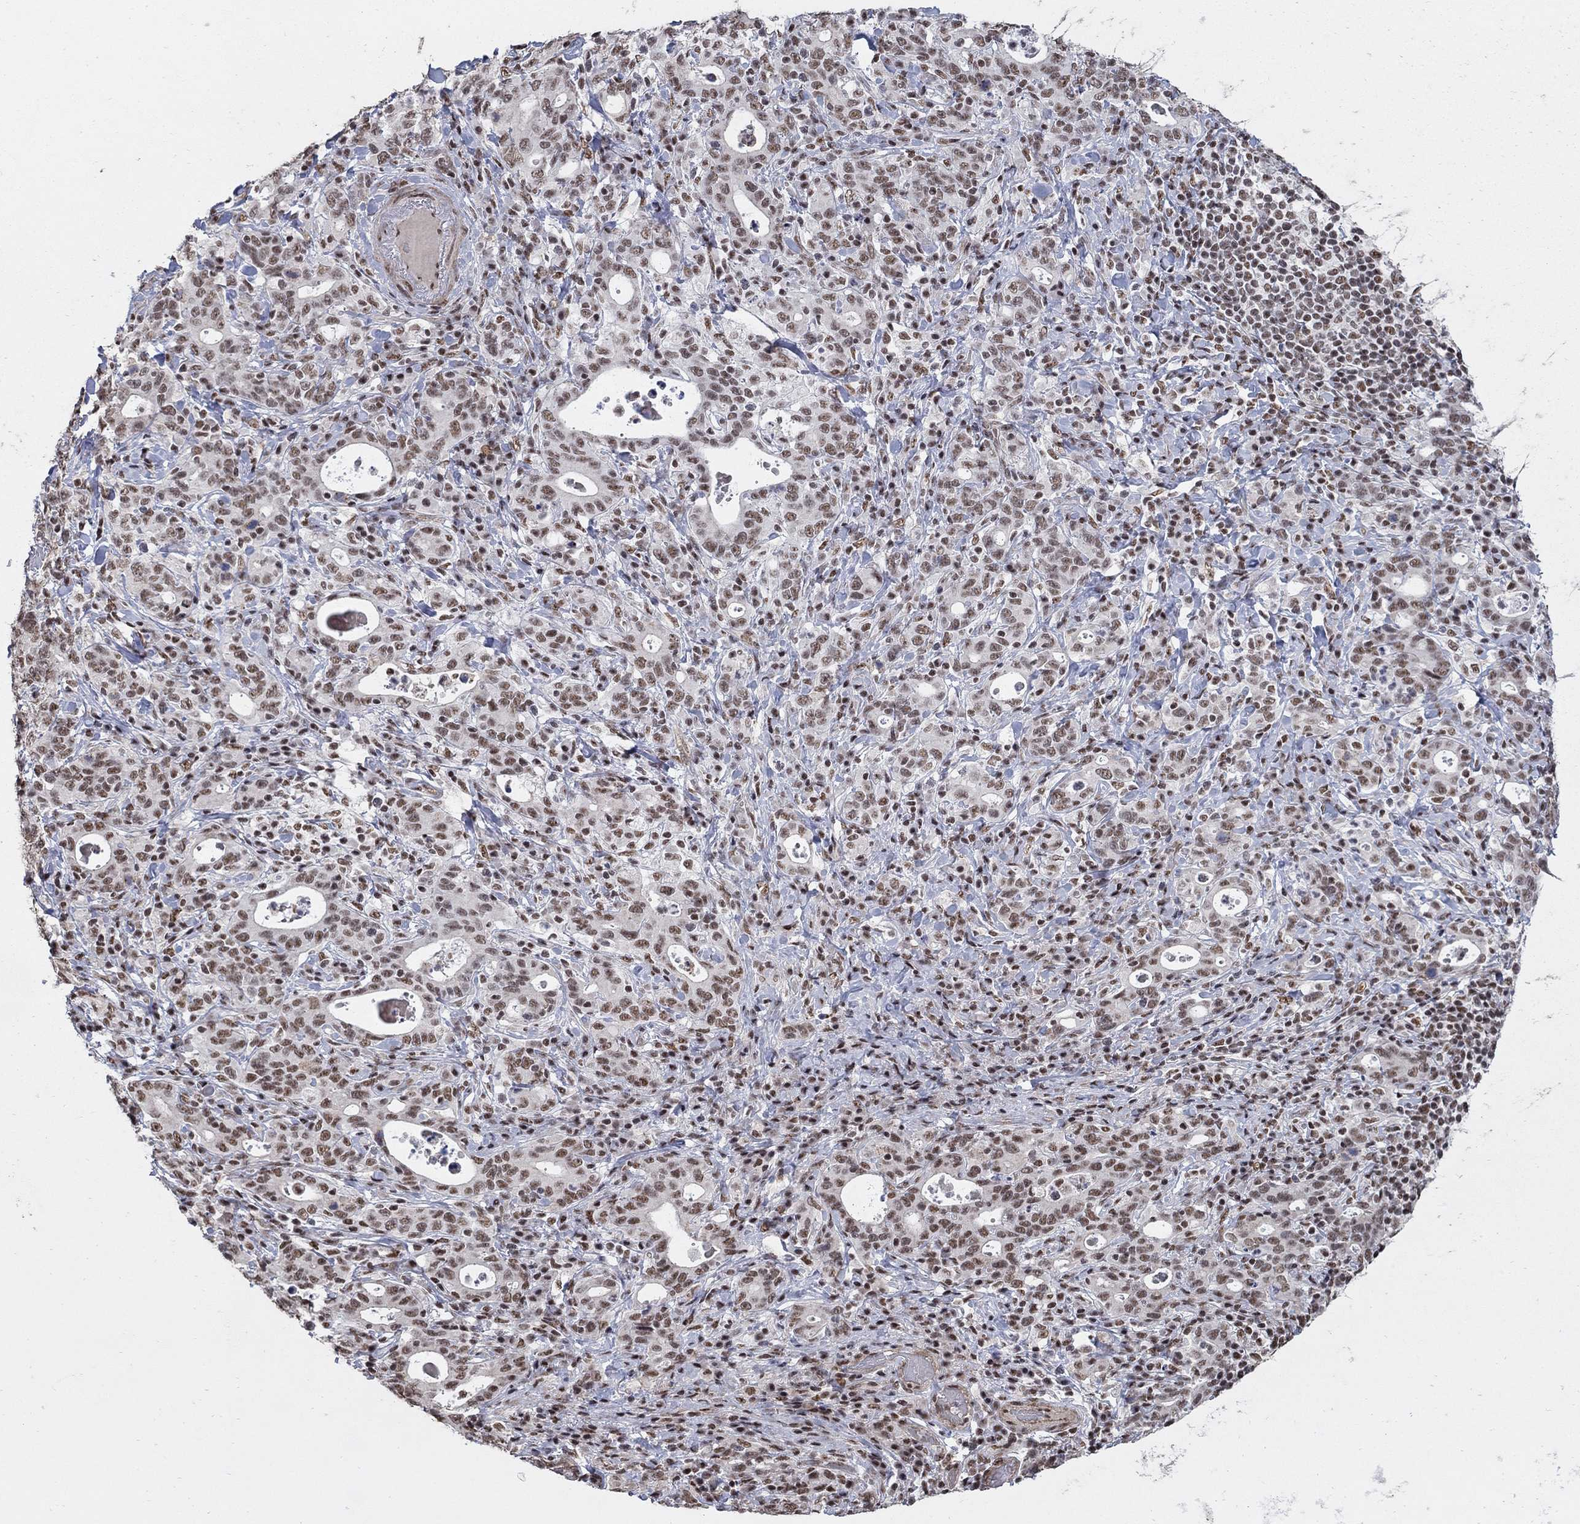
{"staining": {"intensity": "moderate", "quantity": ">75%", "location": "nuclear"}, "tissue": "stomach cancer", "cell_type": "Tumor cells", "image_type": "cancer", "snomed": [{"axis": "morphology", "description": "Adenocarcinoma, NOS"}, {"axis": "topography", "description": "Stomach"}], "caption": "Immunohistochemical staining of adenocarcinoma (stomach) displays medium levels of moderate nuclear positivity in about >75% of tumor cells.", "gene": "PNISR", "patient": {"sex": "male", "age": 79}}